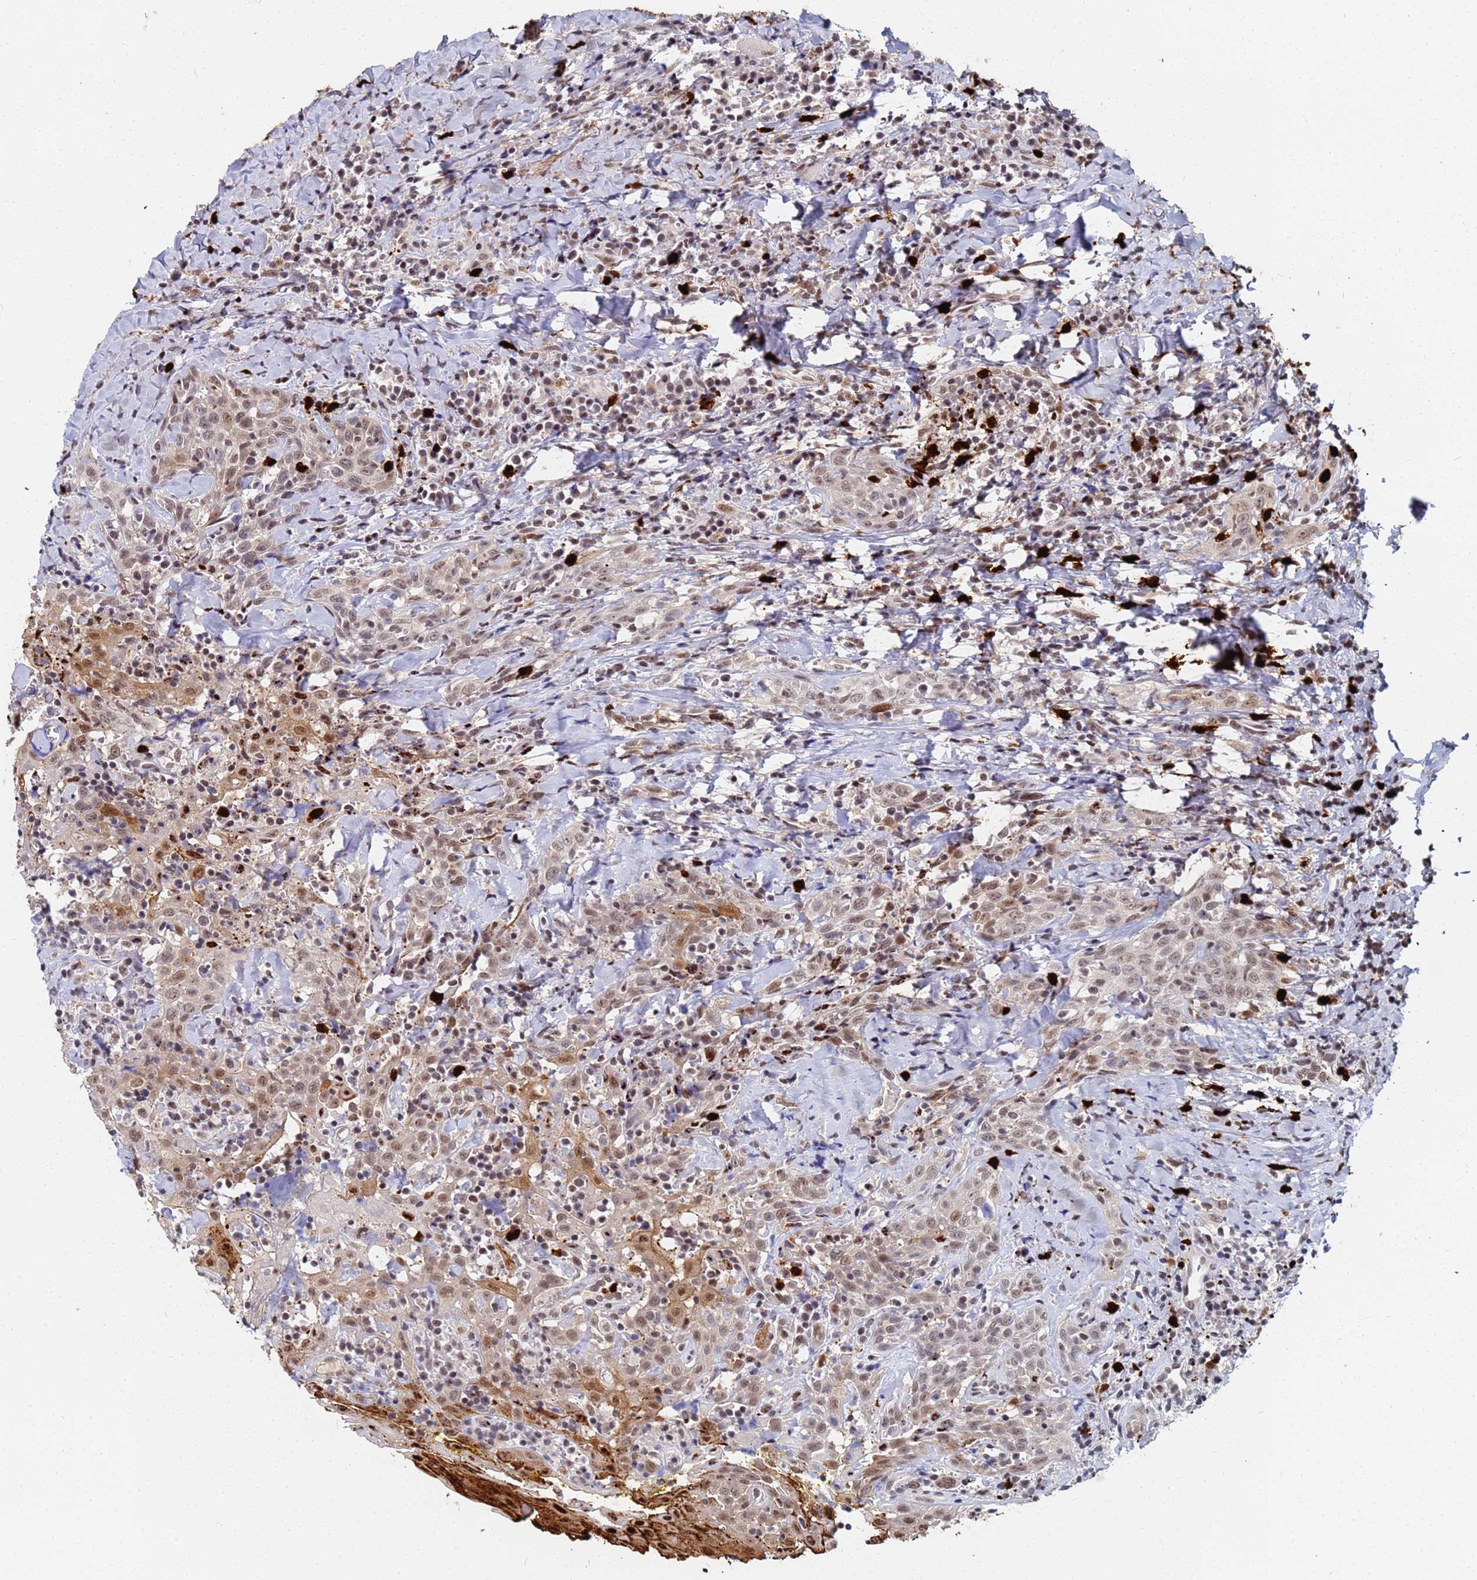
{"staining": {"intensity": "weak", "quantity": ">75%", "location": "cytoplasmic/membranous,nuclear"}, "tissue": "head and neck cancer", "cell_type": "Tumor cells", "image_type": "cancer", "snomed": [{"axis": "morphology", "description": "Squamous cell carcinoma, NOS"}, {"axis": "topography", "description": "Head-Neck"}], "caption": "Weak cytoplasmic/membranous and nuclear protein staining is identified in approximately >75% of tumor cells in head and neck cancer (squamous cell carcinoma).", "gene": "MTCL1", "patient": {"sex": "female", "age": 70}}